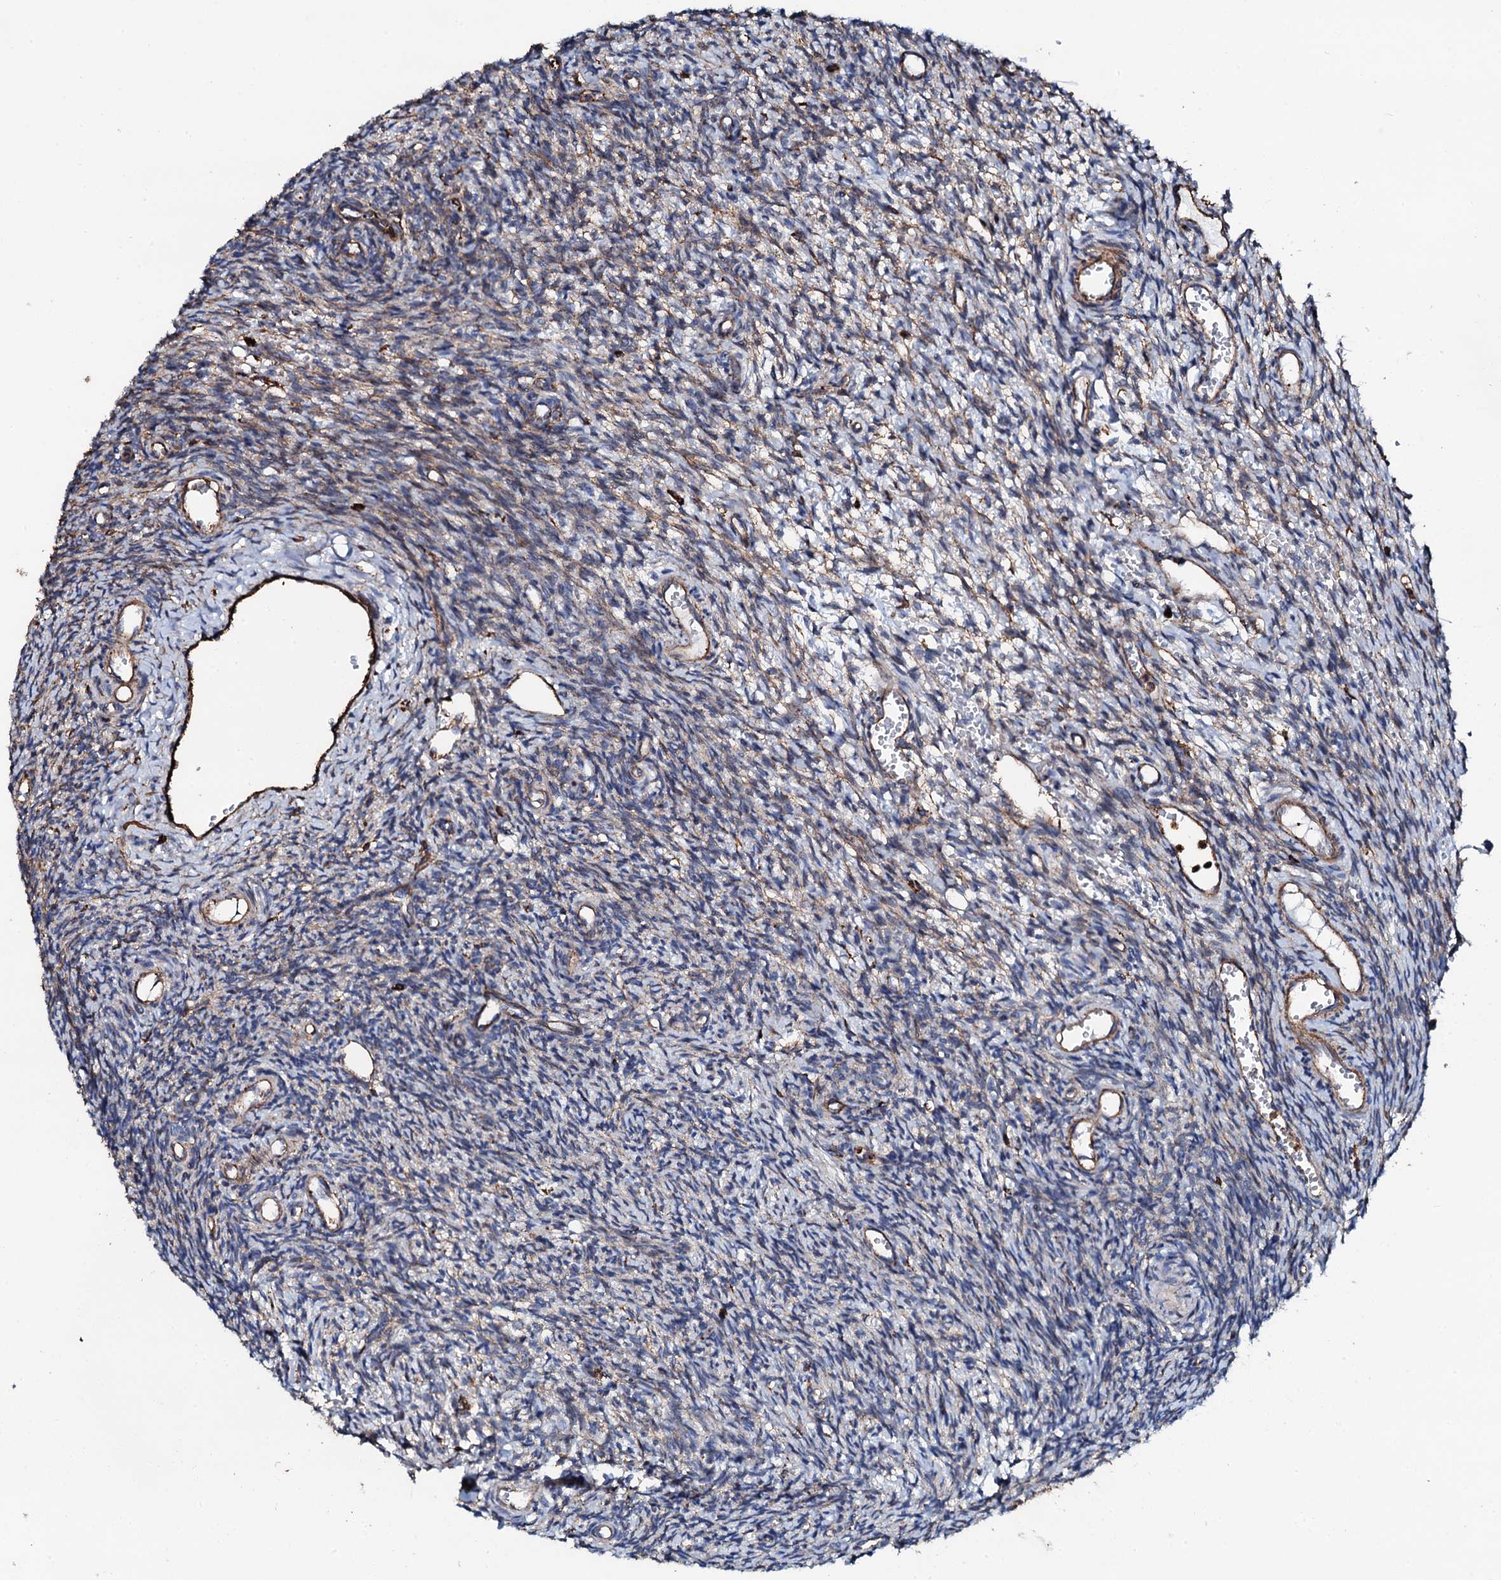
{"staining": {"intensity": "weak", "quantity": ">75%", "location": "cytoplasmic/membranous"}, "tissue": "ovary", "cell_type": "Ovarian stroma cells", "image_type": "normal", "snomed": [{"axis": "morphology", "description": "Normal tissue, NOS"}, {"axis": "topography", "description": "Ovary"}], "caption": "Unremarkable ovary displays weak cytoplasmic/membranous staining in approximately >75% of ovarian stroma cells, visualized by immunohistochemistry.", "gene": "INTS10", "patient": {"sex": "female", "age": 39}}